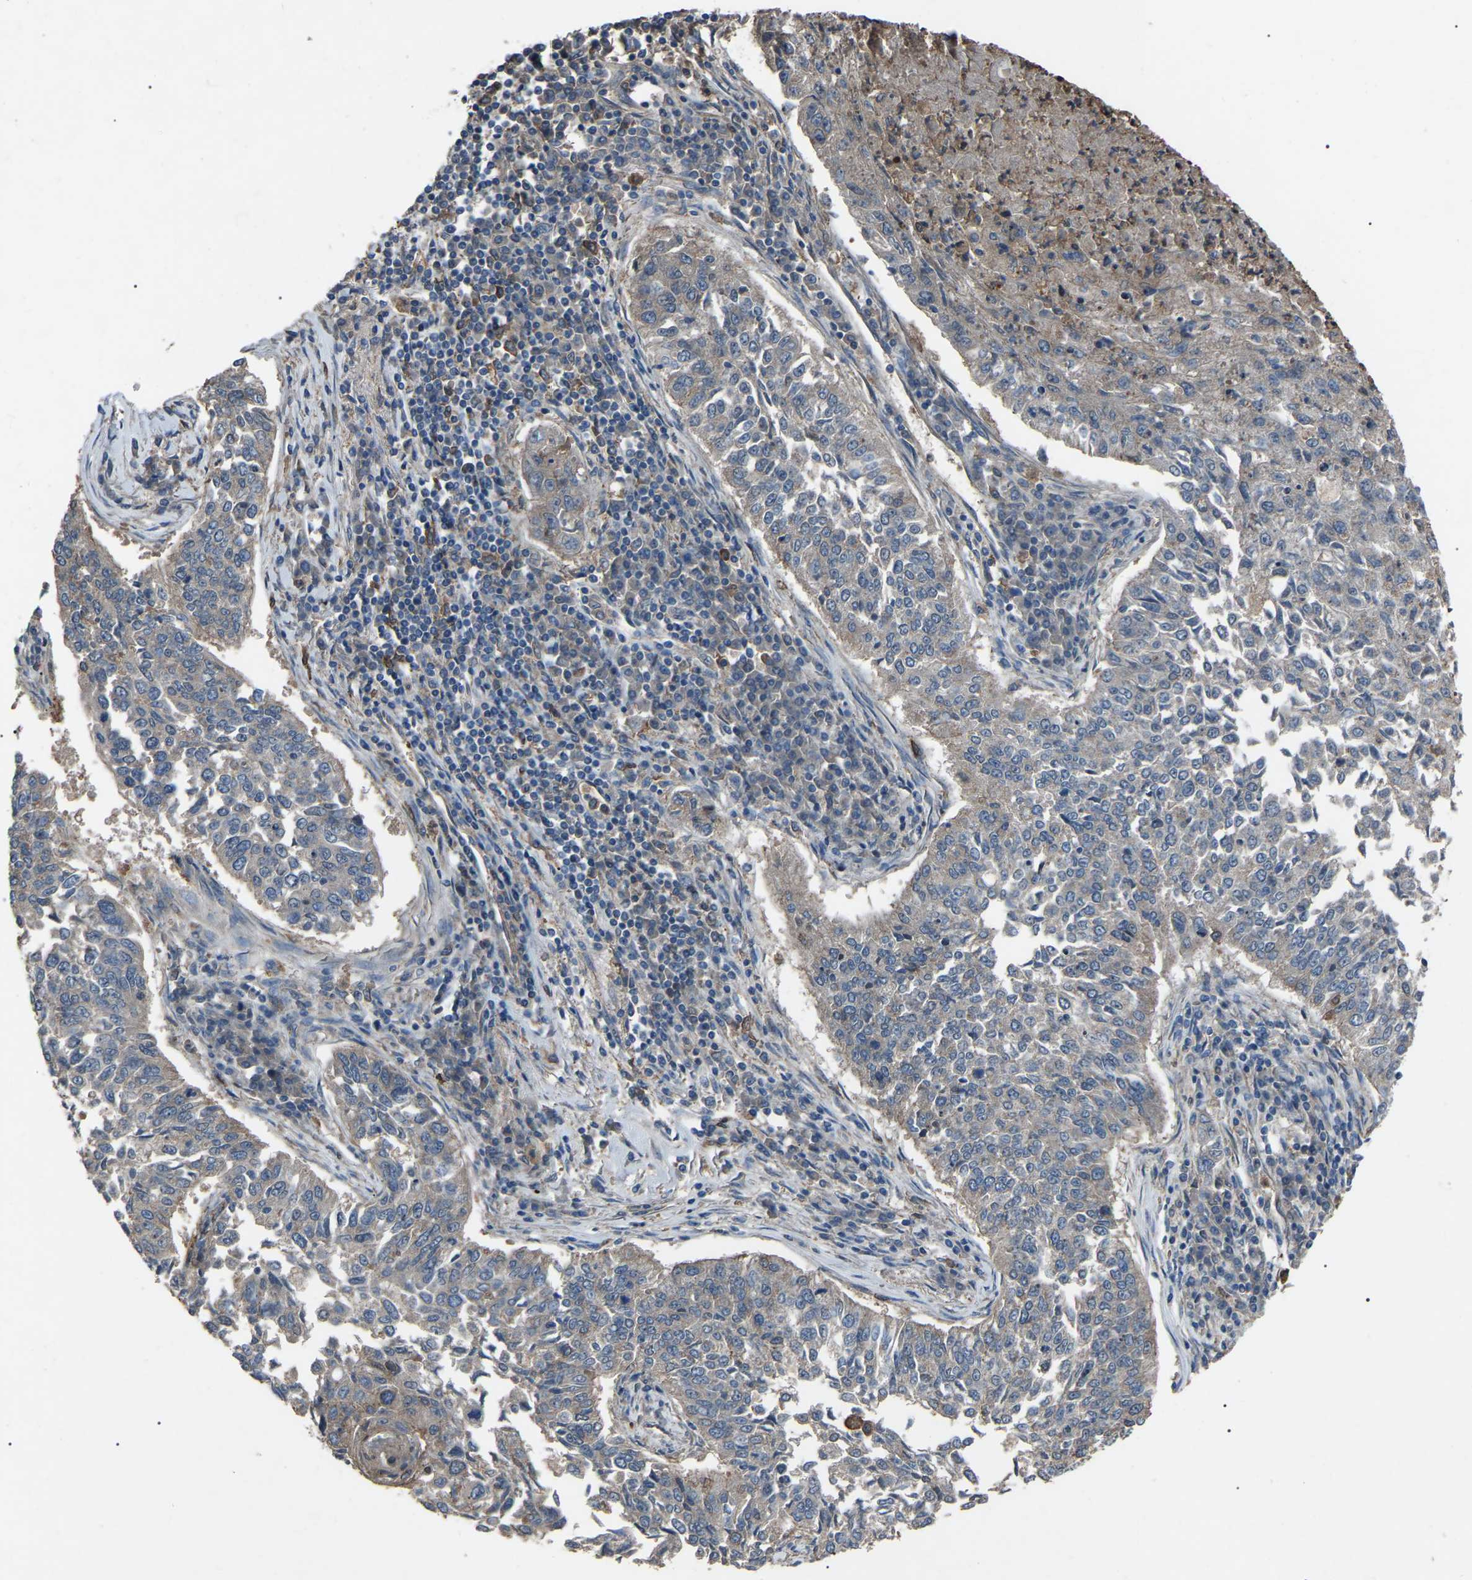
{"staining": {"intensity": "weak", "quantity": "<25%", "location": "cytoplasmic/membranous"}, "tissue": "lung cancer", "cell_type": "Tumor cells", "image_type": "cancer", "snomed": [{"axis": "morphology", "description": "Normal tissue, NOS"}, {"axis": "morphology", "description": "Squamous cell carcinoma, NOS"}, {"axis": "topography", "description": "Cartilage tissue"}, {"axis": "topography", "description": "Bronchus"}, {"axis": "topography", "description": "Lung"}], "caption": "This photomicrograph is of lung squamous cell carcinoma stained with immunohistochemistry to label a protein in brown with the nuclei are counter-stained blue. There is no positivity in tumor cells. (Stains: DAB immunohistochemistry (IHC) with hematoxylin counter stain, Microscopy: brightfield microscopy at high magnification).", "gene": "AIMP1", "patient": {"sex": "female", "age": 49}}